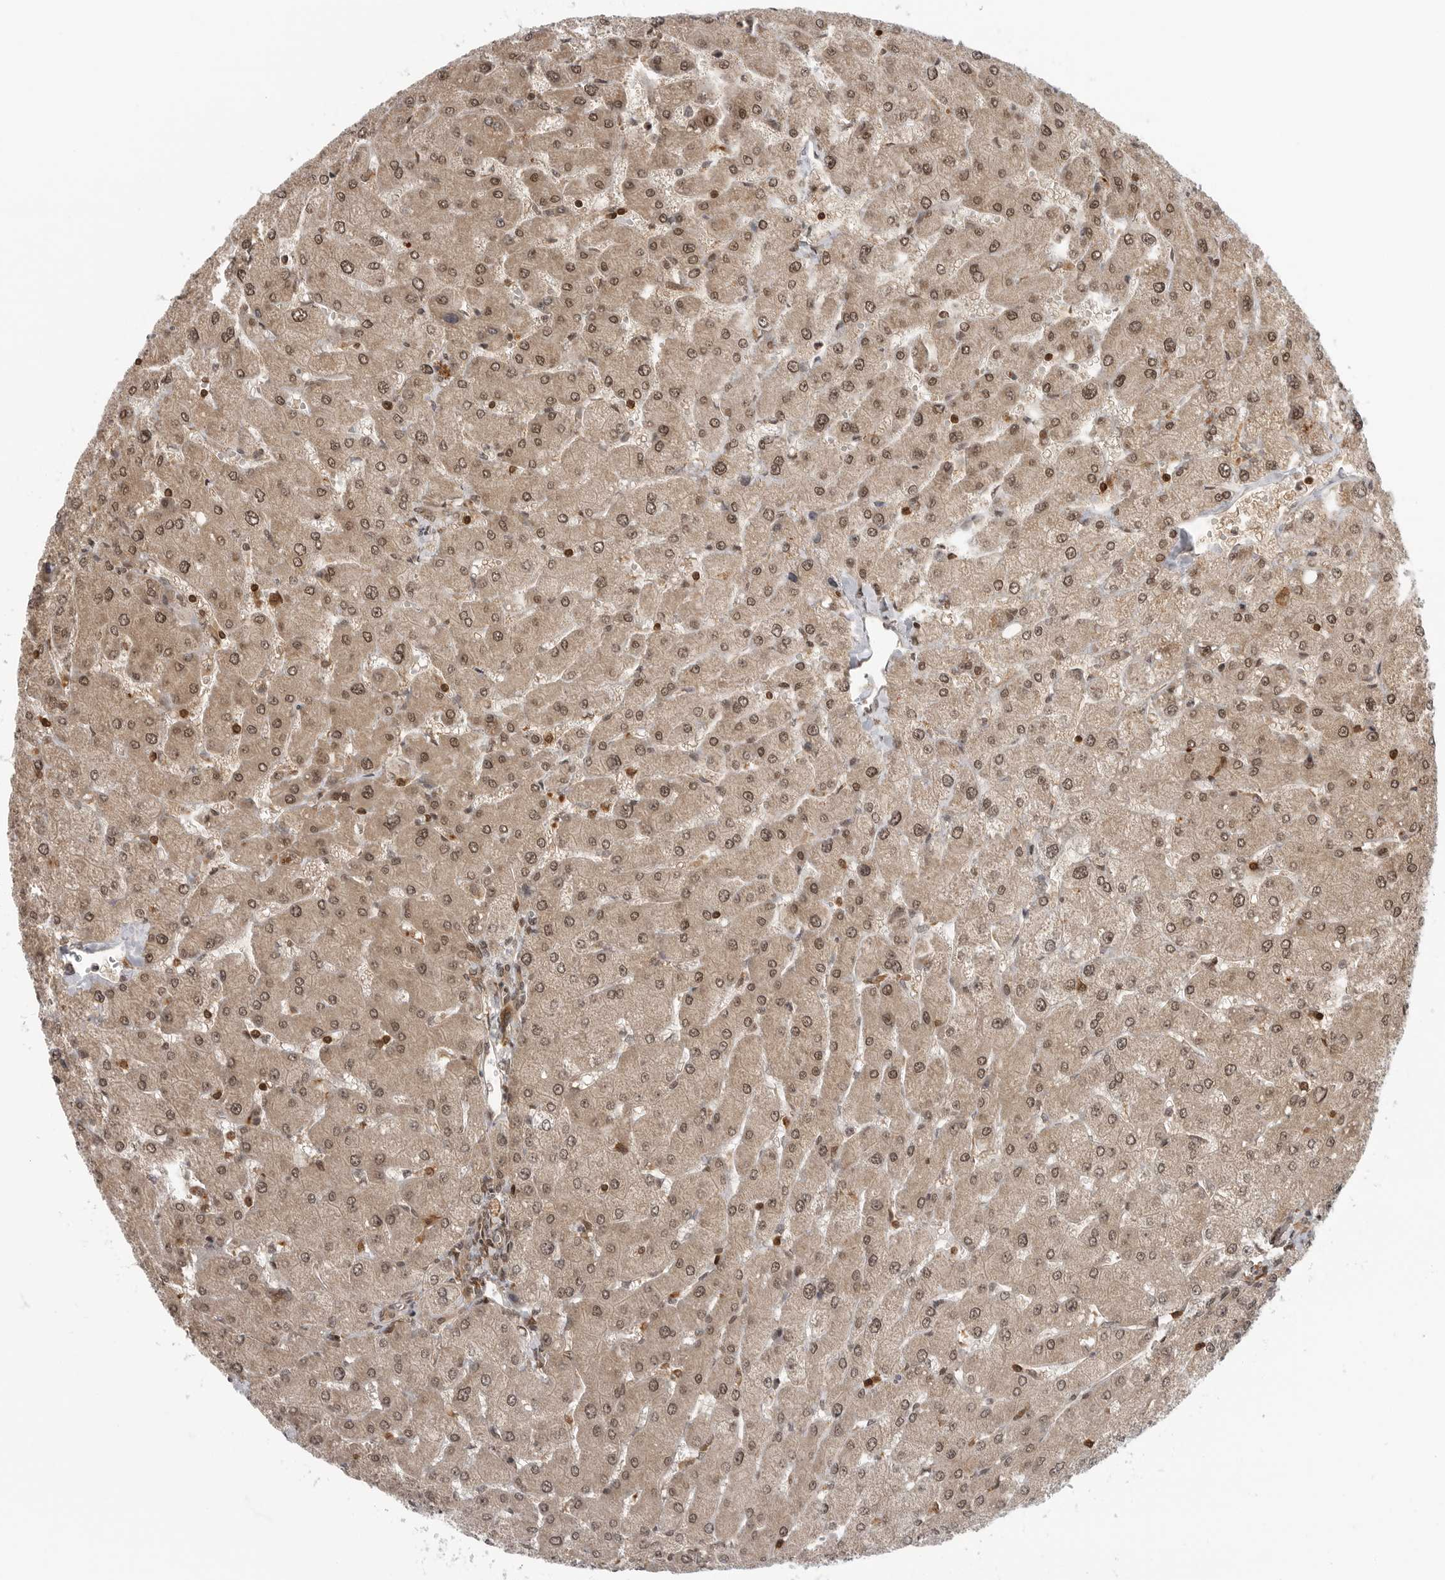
{"staining": {"intensity": "moderate", "quantity": ">75%", "location": "cytoplasmic/membranous,nuclear"}, "tissue": "liver", "cell_type": "Cholangiocytes", "image_type": "normal", "snomed": [{"axis": "morphology", "description": "Normal tissue, NOS"}, {"axis": "topography", "description": "Liver"}], "caption": "Moderate cytoplasmic/membranous,nuclear positivity for a protein is appreciated in about >75% of cholangiocytes of unremarkable liver using IHC.", "gene": "SZRD1", "patient": {"sex": "male", "age": 55}}